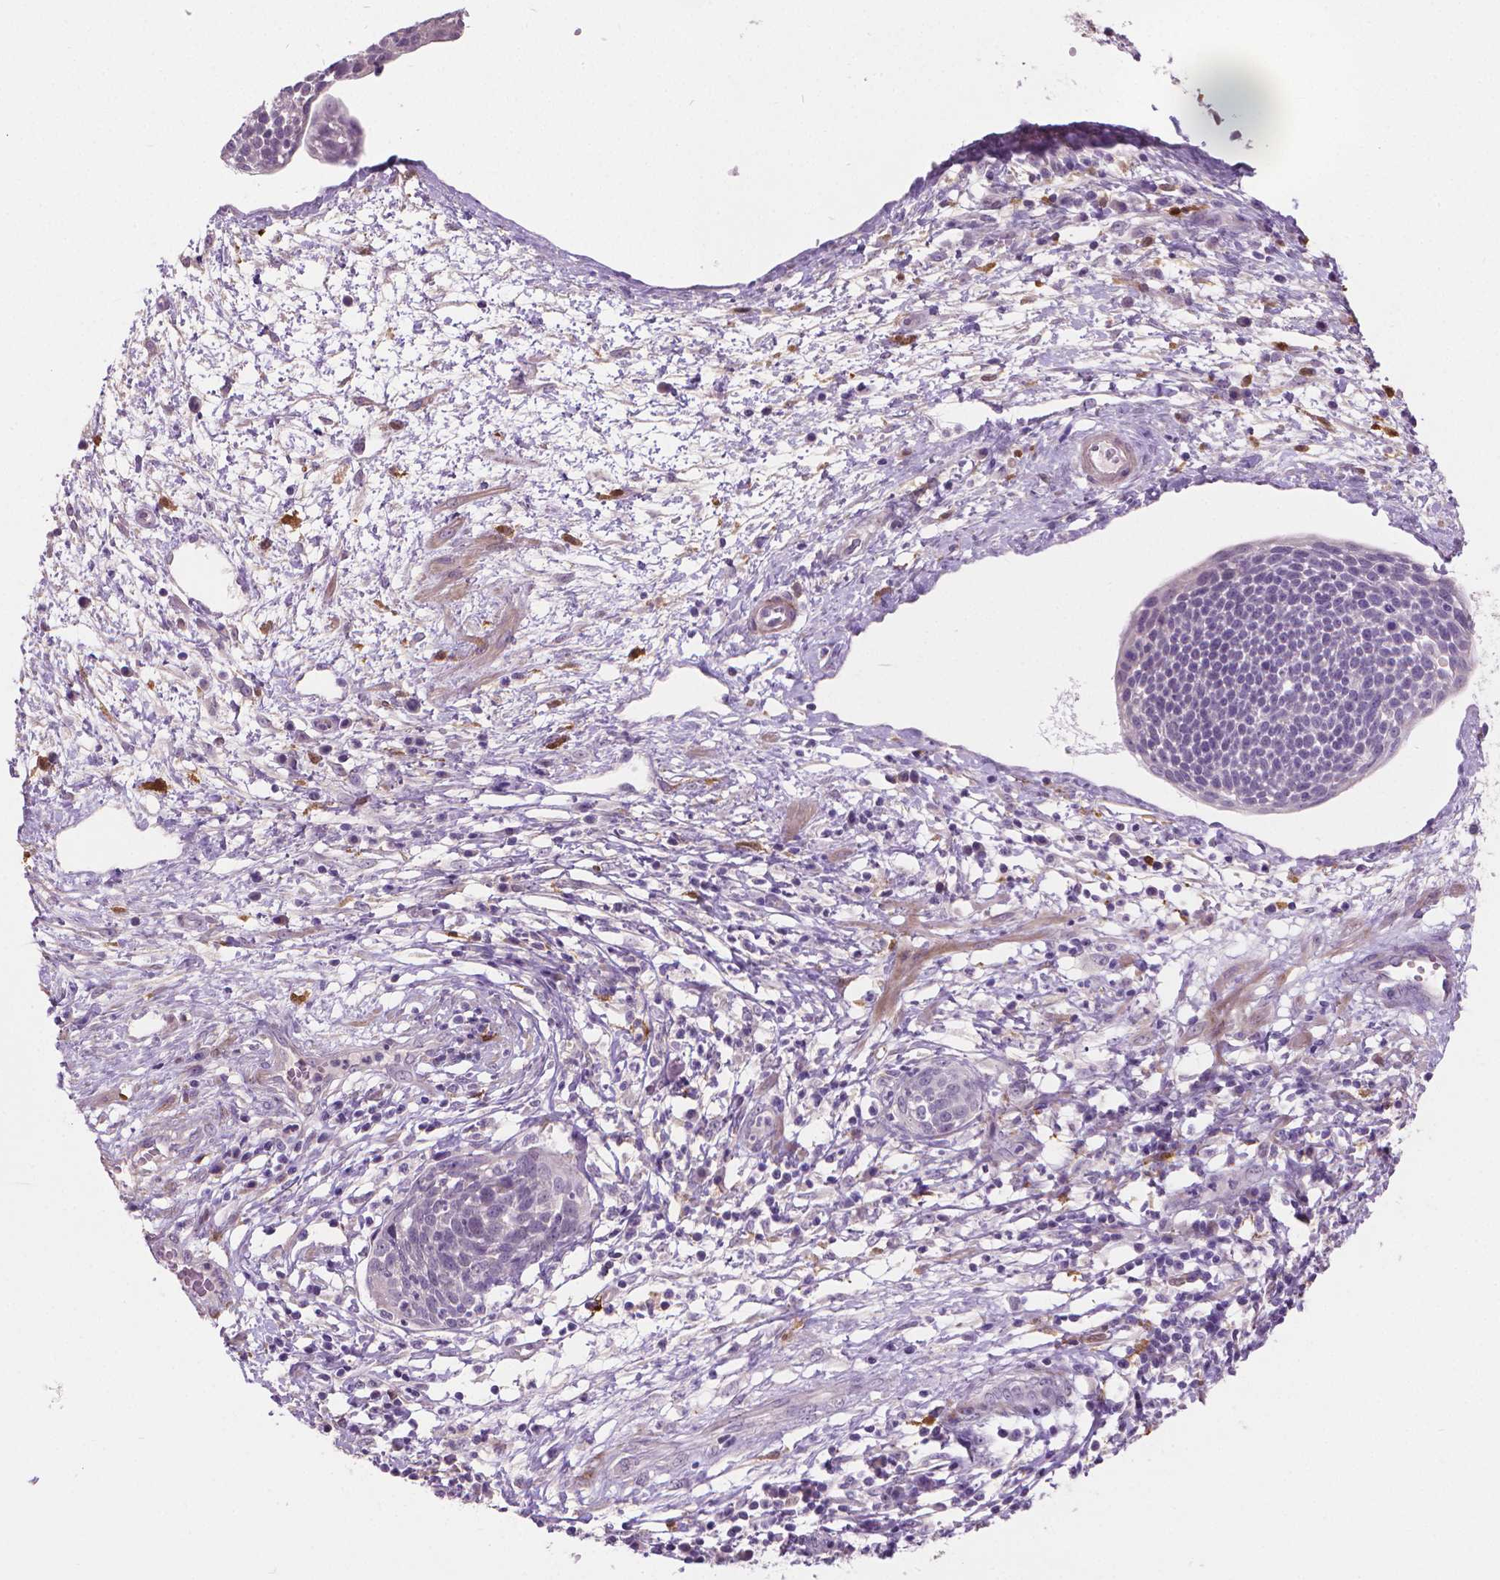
{"staining": {"intensity": "negative", "quantity": "none", "location": "none"}, "tissue": "cervical cancer", "cell_type": "Tumor cells", "image_type": "cancer", "snomed": [{"axis": "morphology", "description": "Squamous cell carcinoma, NOS"}, {"axis": "topography", "description": "Cervix"}], "caption": "DAB immunohistochemical staining of human cervical cancer (squamous cell carcinoma) demonstrates no significant staining in tumor cells.", "gene": "GSDMA", "patient": {"sex": "female", "age": 34}}